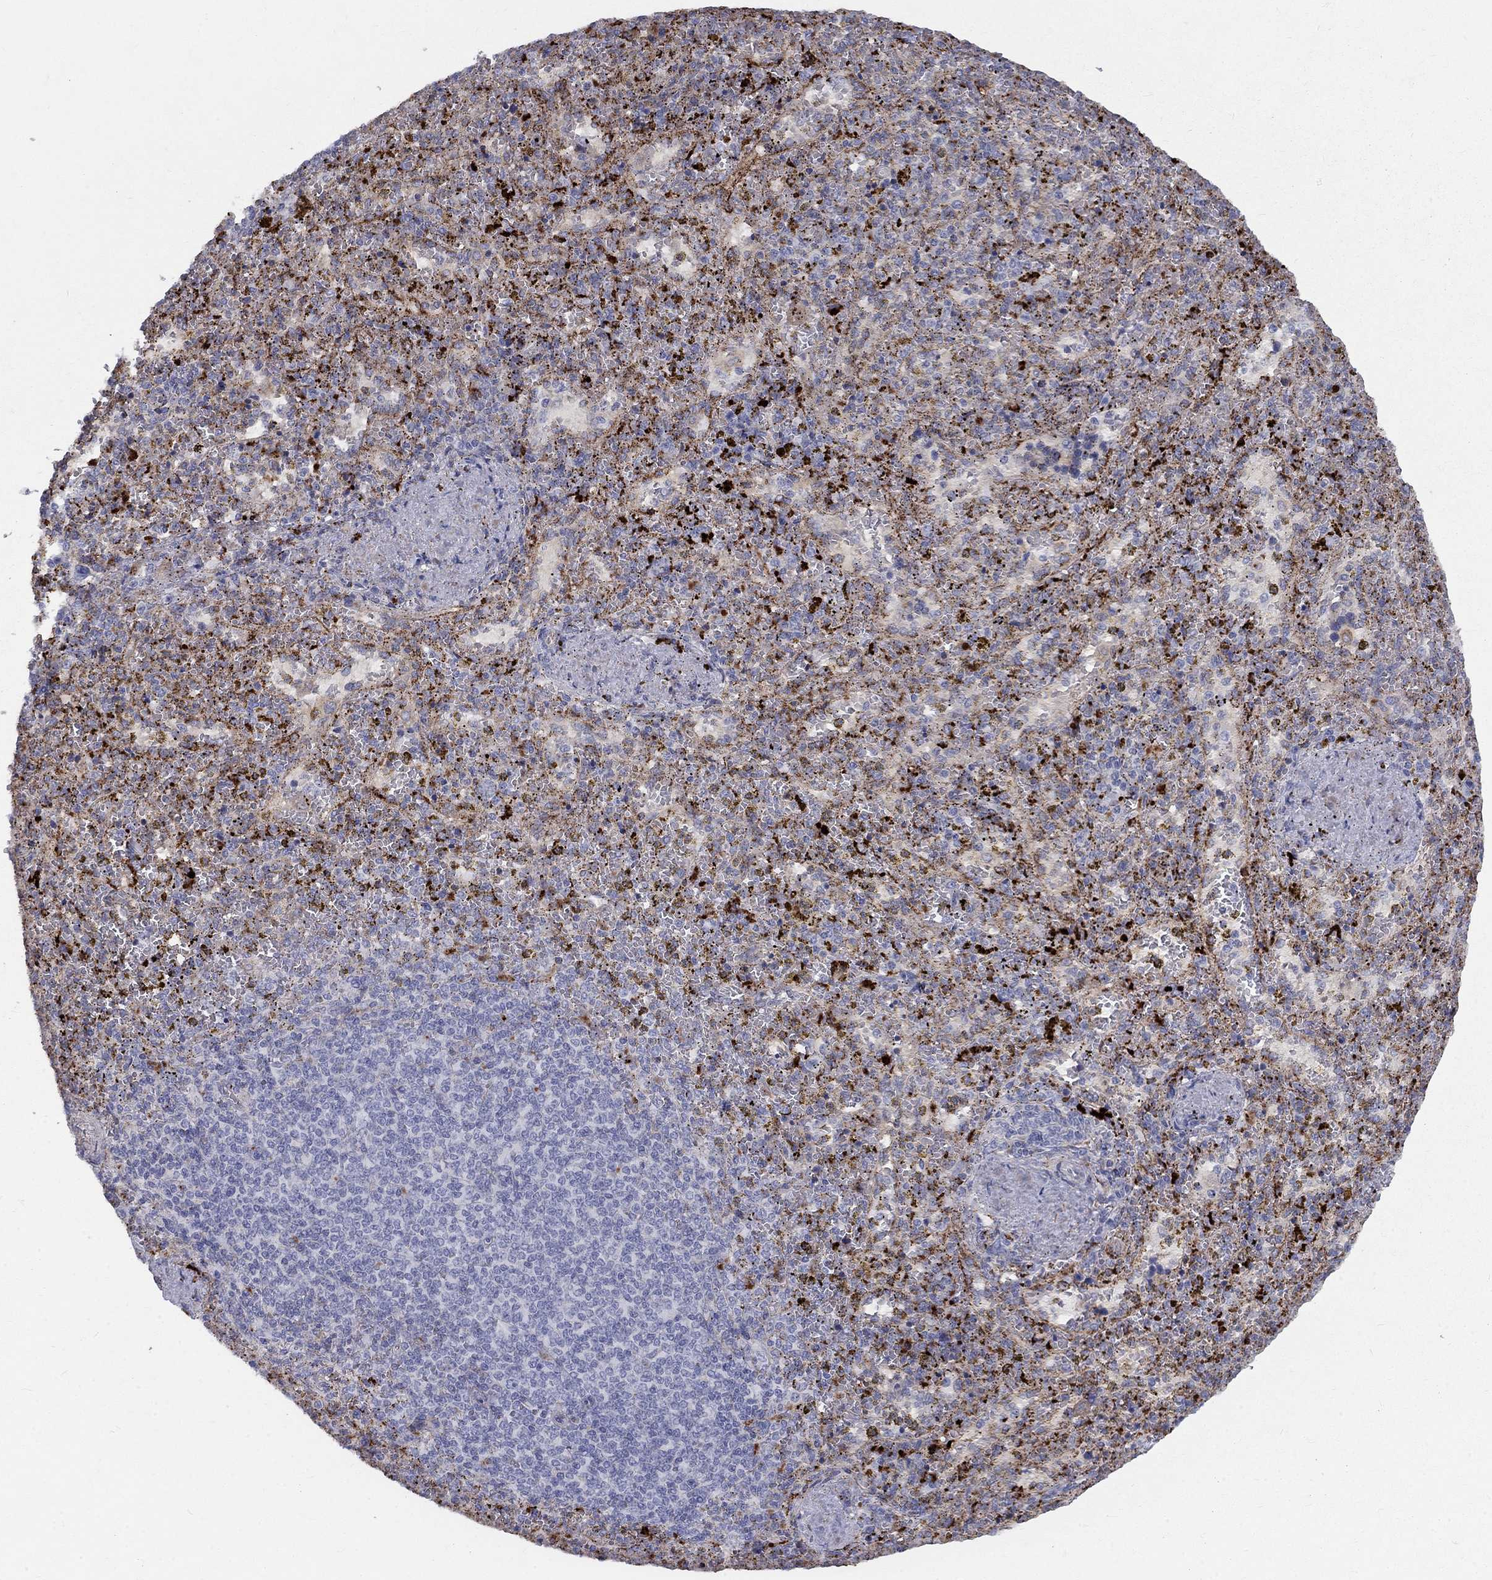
{"staining": {"intensity": "moderate", "quantity": "25%-75%", "location": "cytoplasmic/membranous"}, "tissue": "spleen", "cell_type": "Cells in red pulp", "image_type": "normal", "snomed": [{"axis": "morphology", "description": "Normal tissue, NOS"}, {"axis": "topography", "description": "Spleen"}], "caption": "IHC histopathology image of unremarkable spleen: human spleen stained using IHC shows medium levels of moderate protein expression localized specifically in the cytoplasmic/membranous of cells in red pulp, appearing as a cytoplasmic/membranous brown color.", "gene": "EPDR1", "patient": {"sex": "female", "age": 50}}